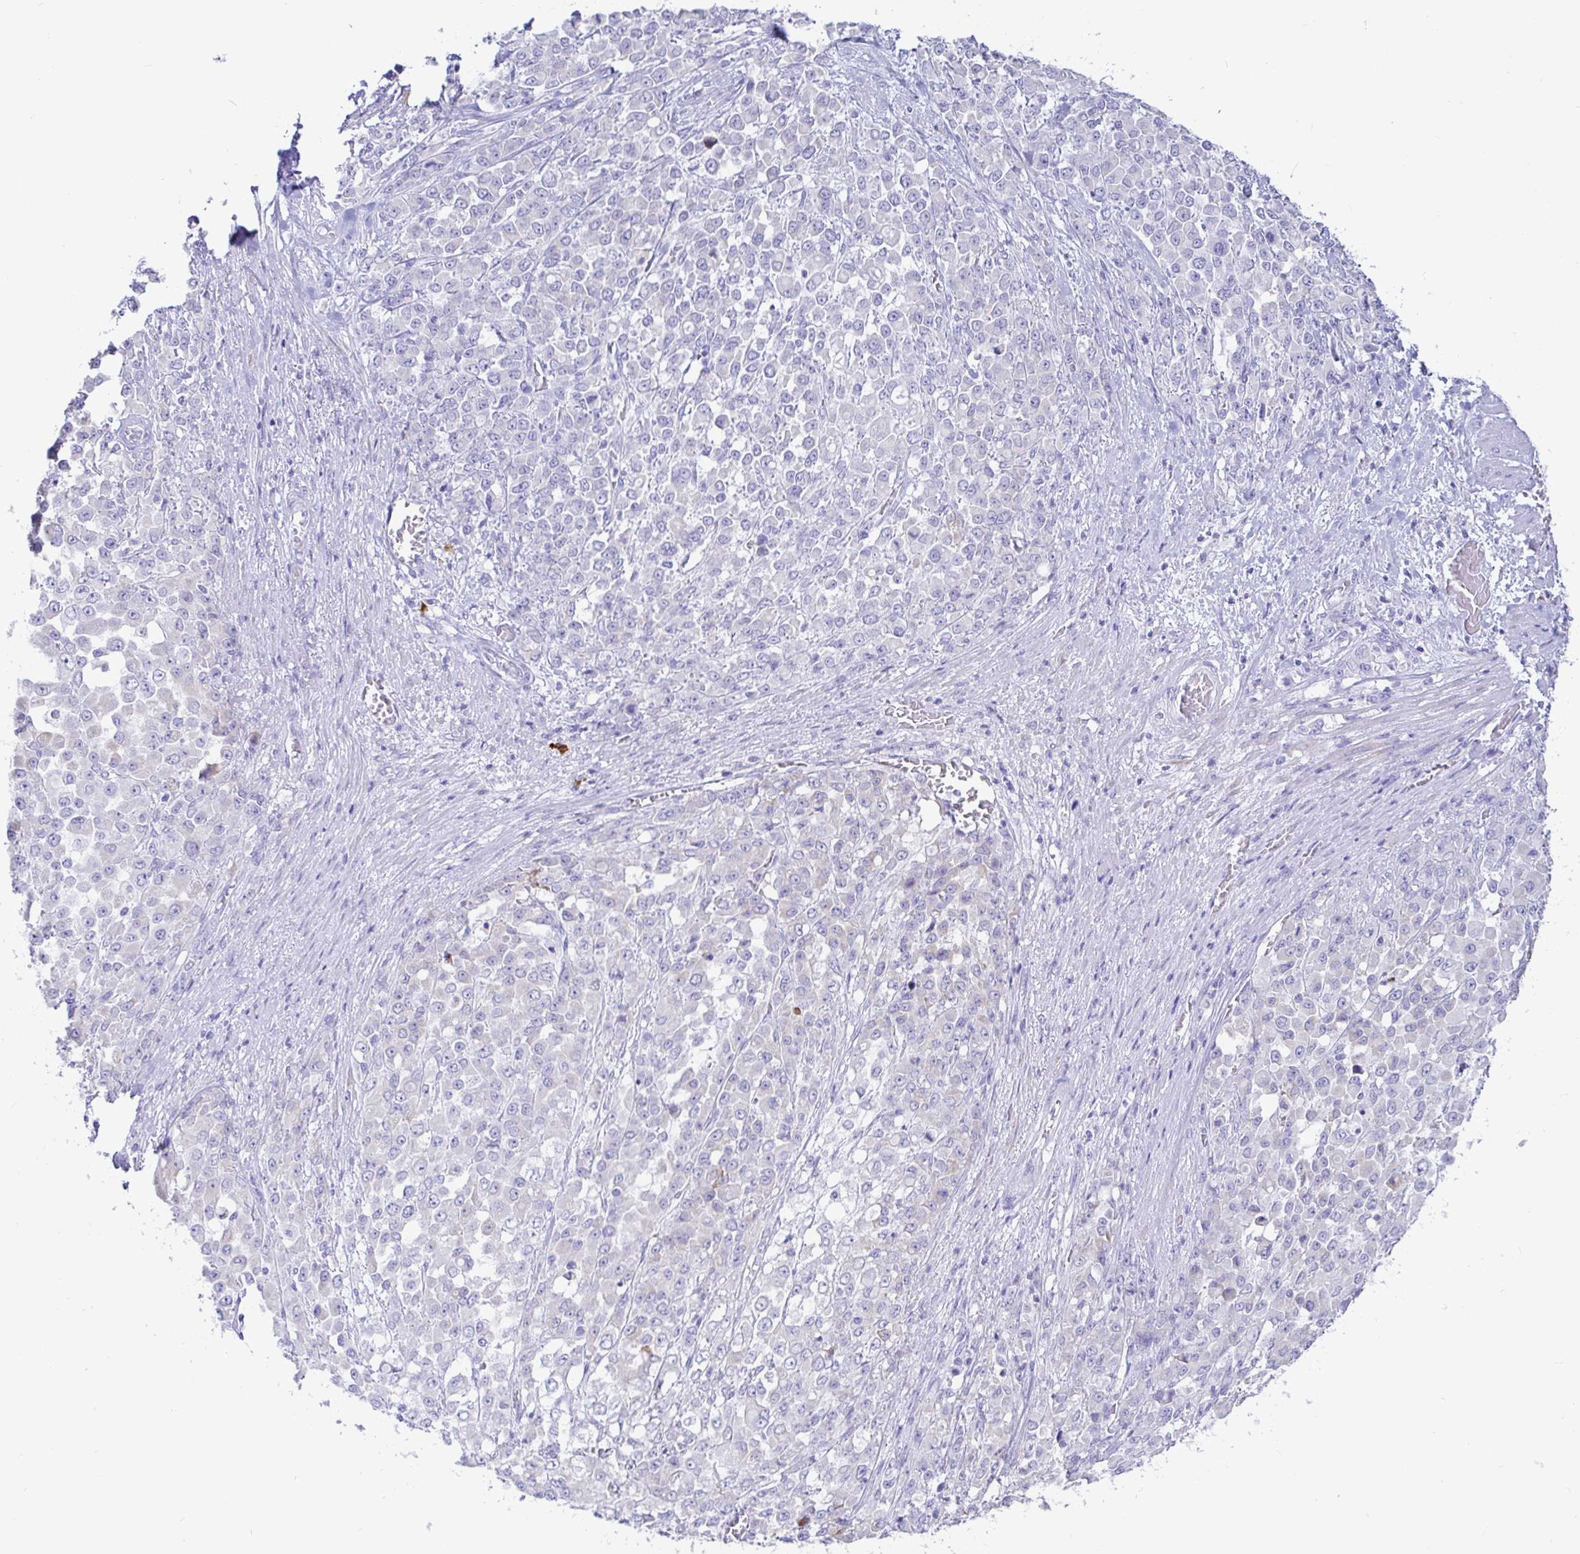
{"staining": {"intensity": "negative", "quantity": "none", "location": "none"}, "tissue": "stomach cancer", "cell_type": "Tumor cells", "image_type": "cancer", "snomed": [{"axis": "morphology", "description": "Adenocarcinoma, NOS"}, {"axis": "topography", "description": "Stomach"}], "caption": "Human stomach cancer (adenocarcinoma) stained for a protein using immunohistochemistry displays no expression in tumor cells.", "gene": "CCDC62", "patient": {"sex": "female", "age": 76}}